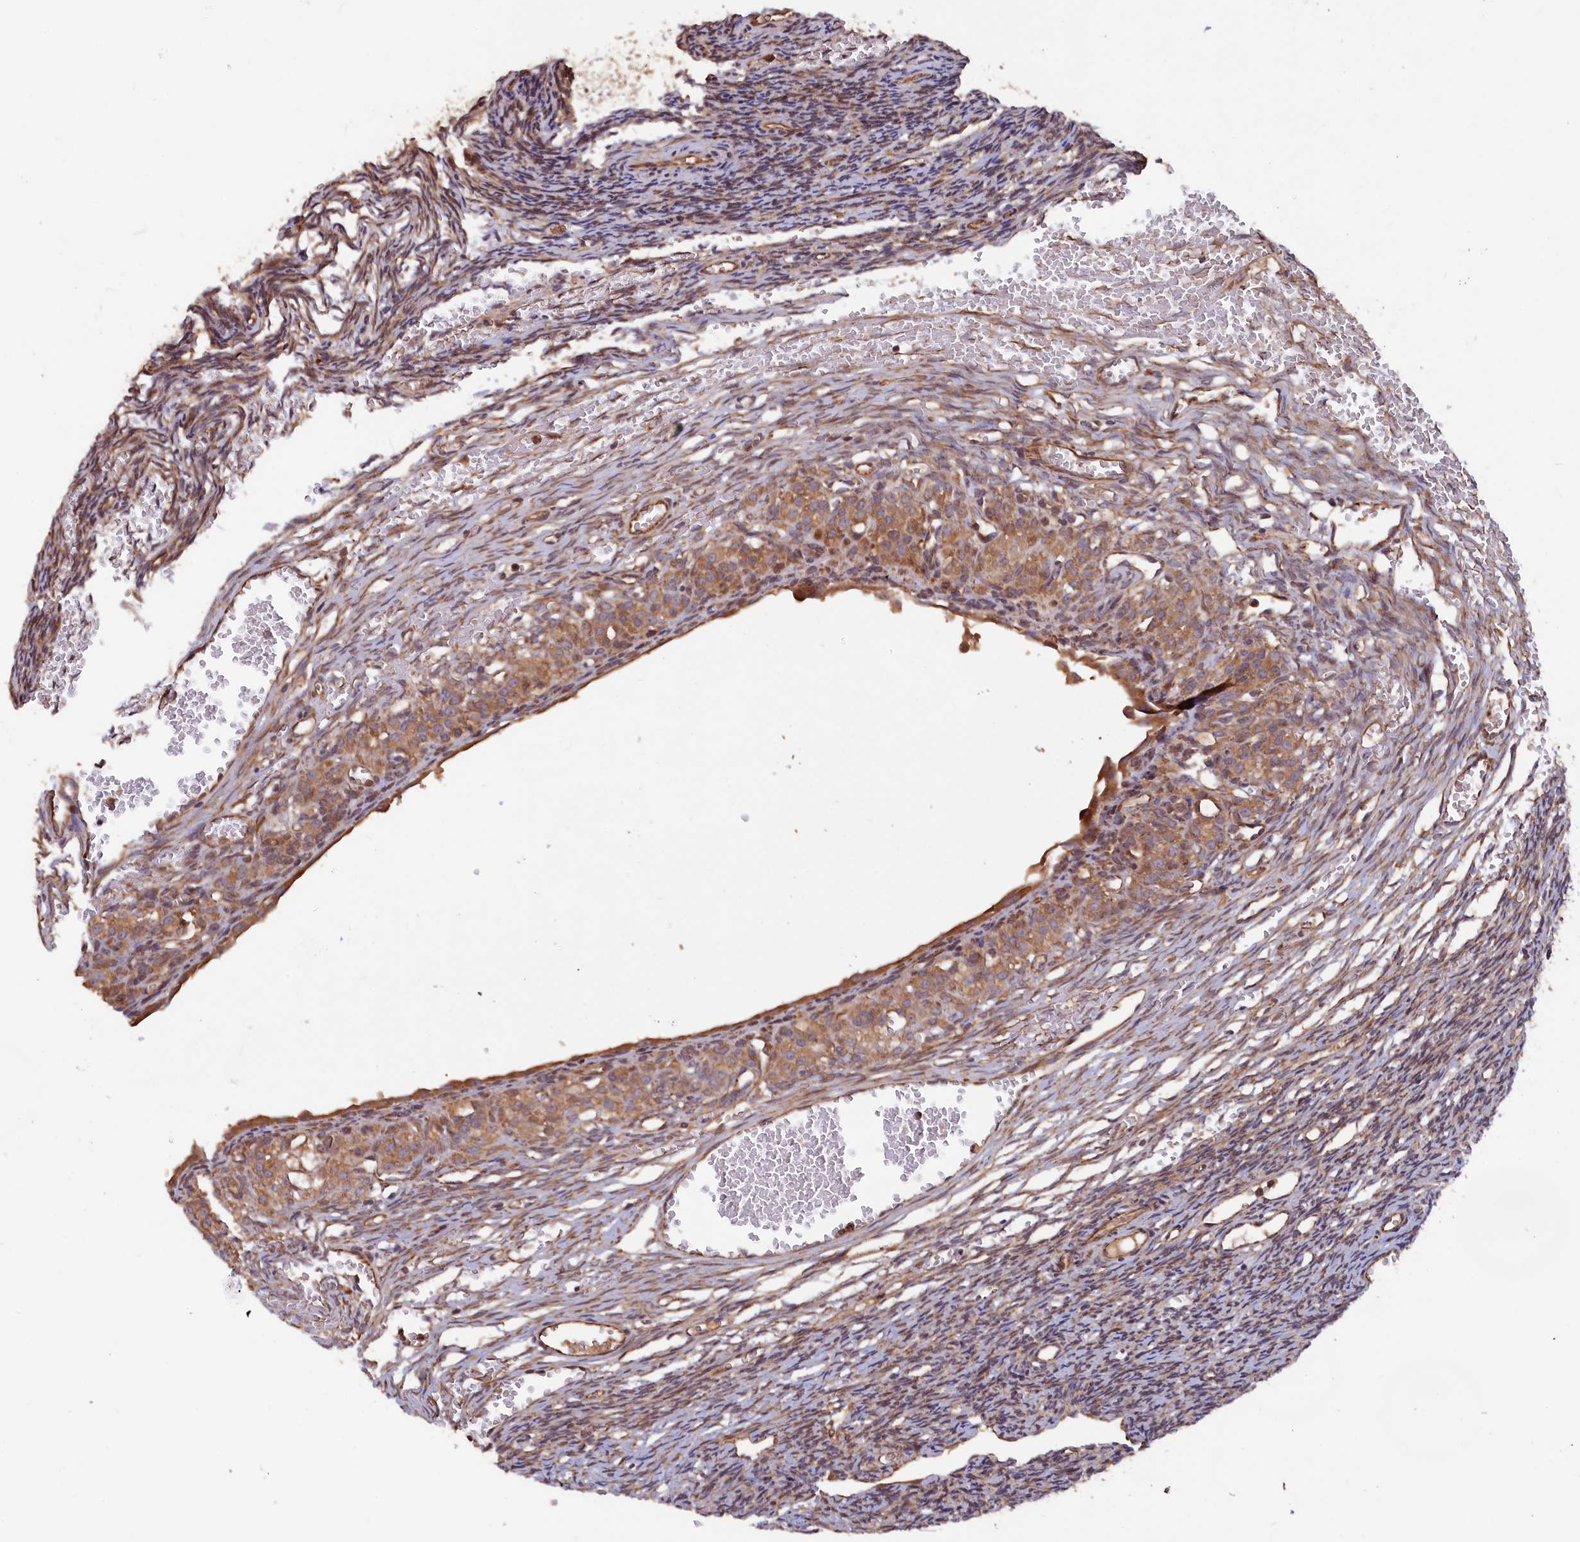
{"staining": {"intensity": "weak", "quantity": "25%-75%", "location": "cytoplasmic/membranous"}, "tissue": "ovary", "cell_type": "Ovarian stroma cells", "image_type": "normal", "snomed": [{"axis": "morphology", "description": "Normal tissue, NOS"}, {"axis": "topography", "description": "Ovary"}], "caption": "High-magnification brightfield microscopy of benign ovary stained with DAB (brown) and counterstained with hematoxylin (blue). ovarian stroma cells exhibit weak cytoplasmic/membranous expression is appreciated in about25%-75% of cells. (DAB IHC, brown staining for protein, blue staining for nuclei).", "gene": "GREB1L", "patient": {"sex": "female", "age": 39}}